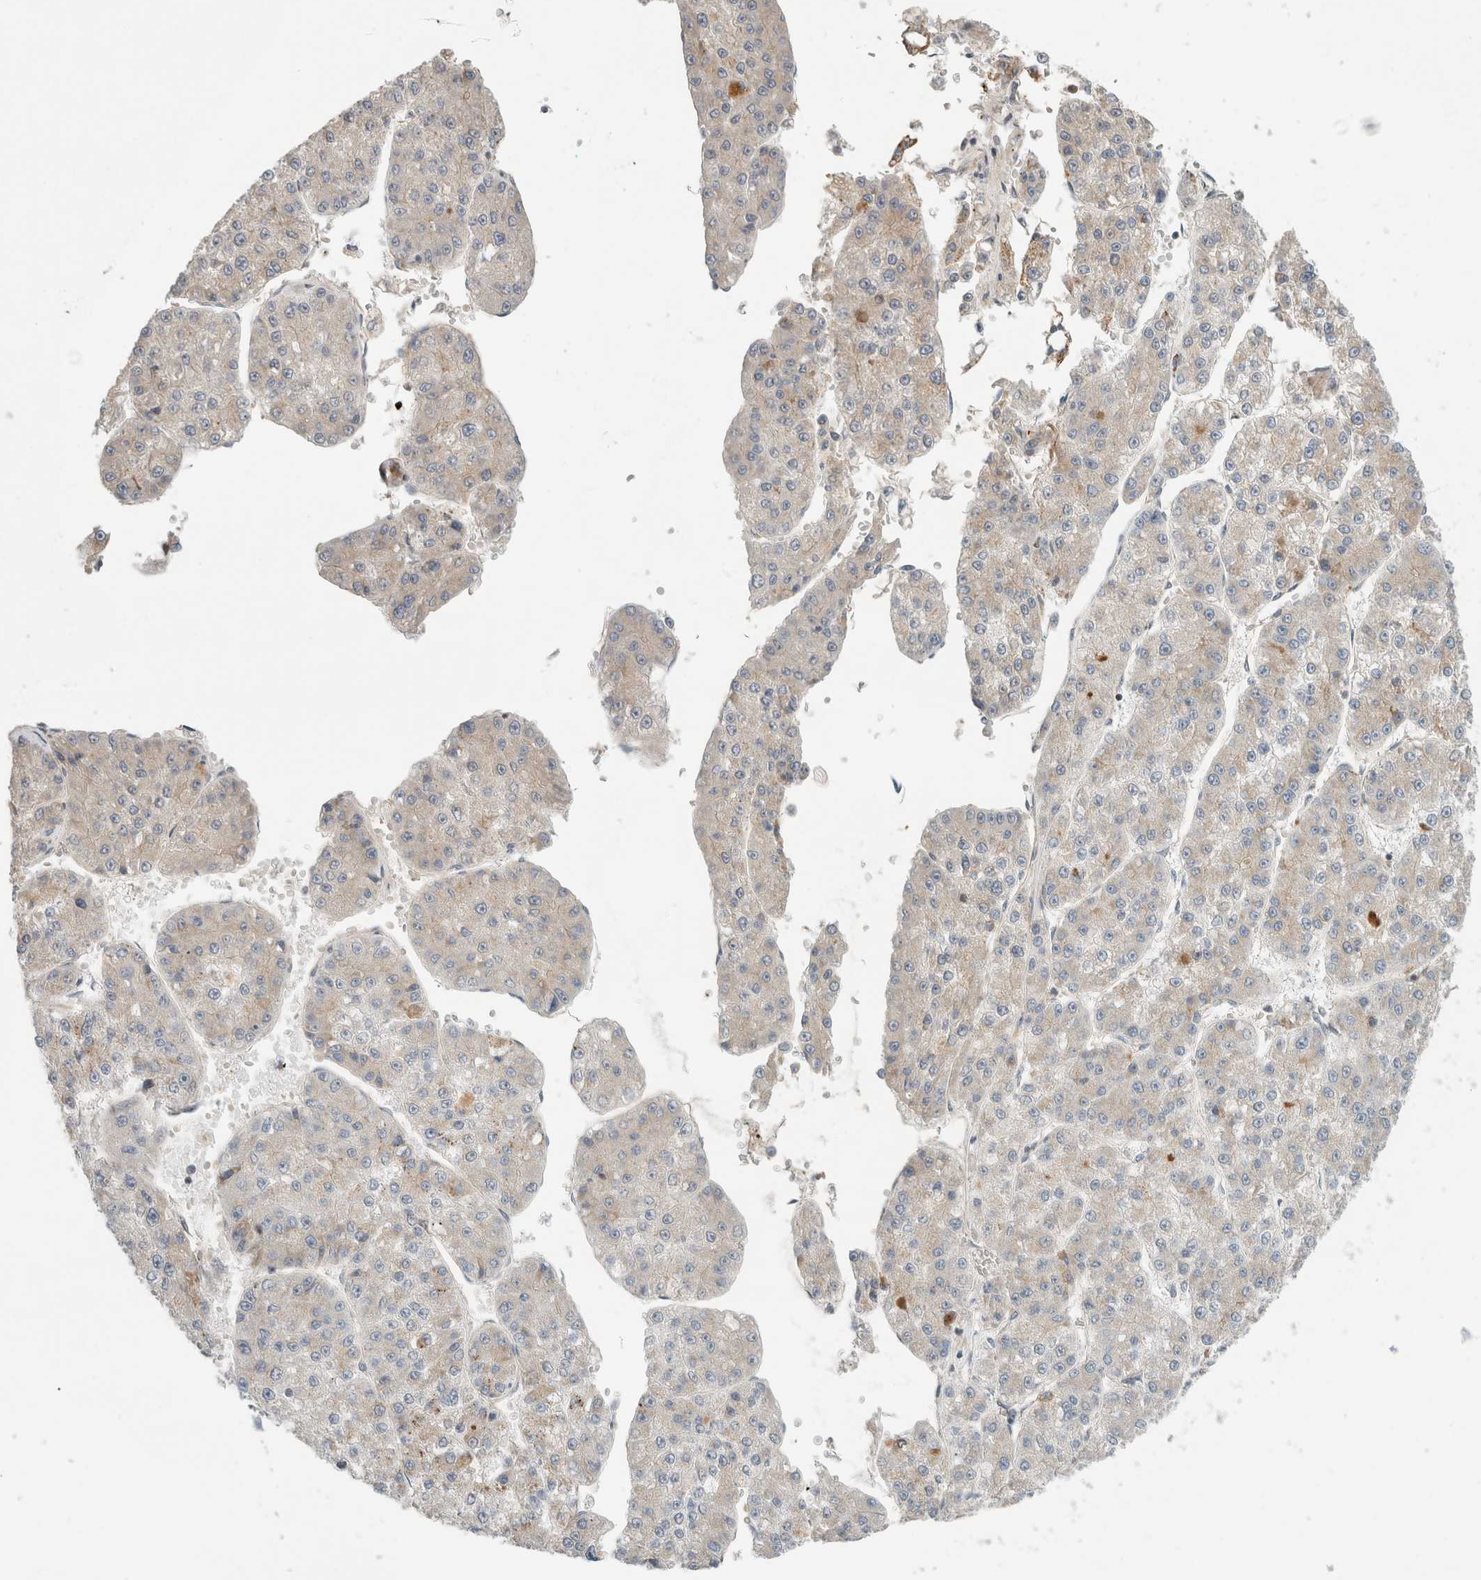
{"staining": {"intensity": "weak", "quantity": "25%-75%", "location": "cytoplasmic/membranous"}, "tissue": "liver cancer", "cell_type": "Tumor cells", "image_type": "cancer", "snomed": [{"axis": "morphology", "description": "Carcinoma, Hepatocellular, NOS"}, {"axis": "topography", "description": "Liver"}], "caption": "Liver hepatocellular carcinoma stained for a protein (brown) displays weak cytoplasmic/membranous positive staining in about 25%-75% of tumor cells.", "gene": "KPNA5", "patient": {"sex": "female", "age": 73}}